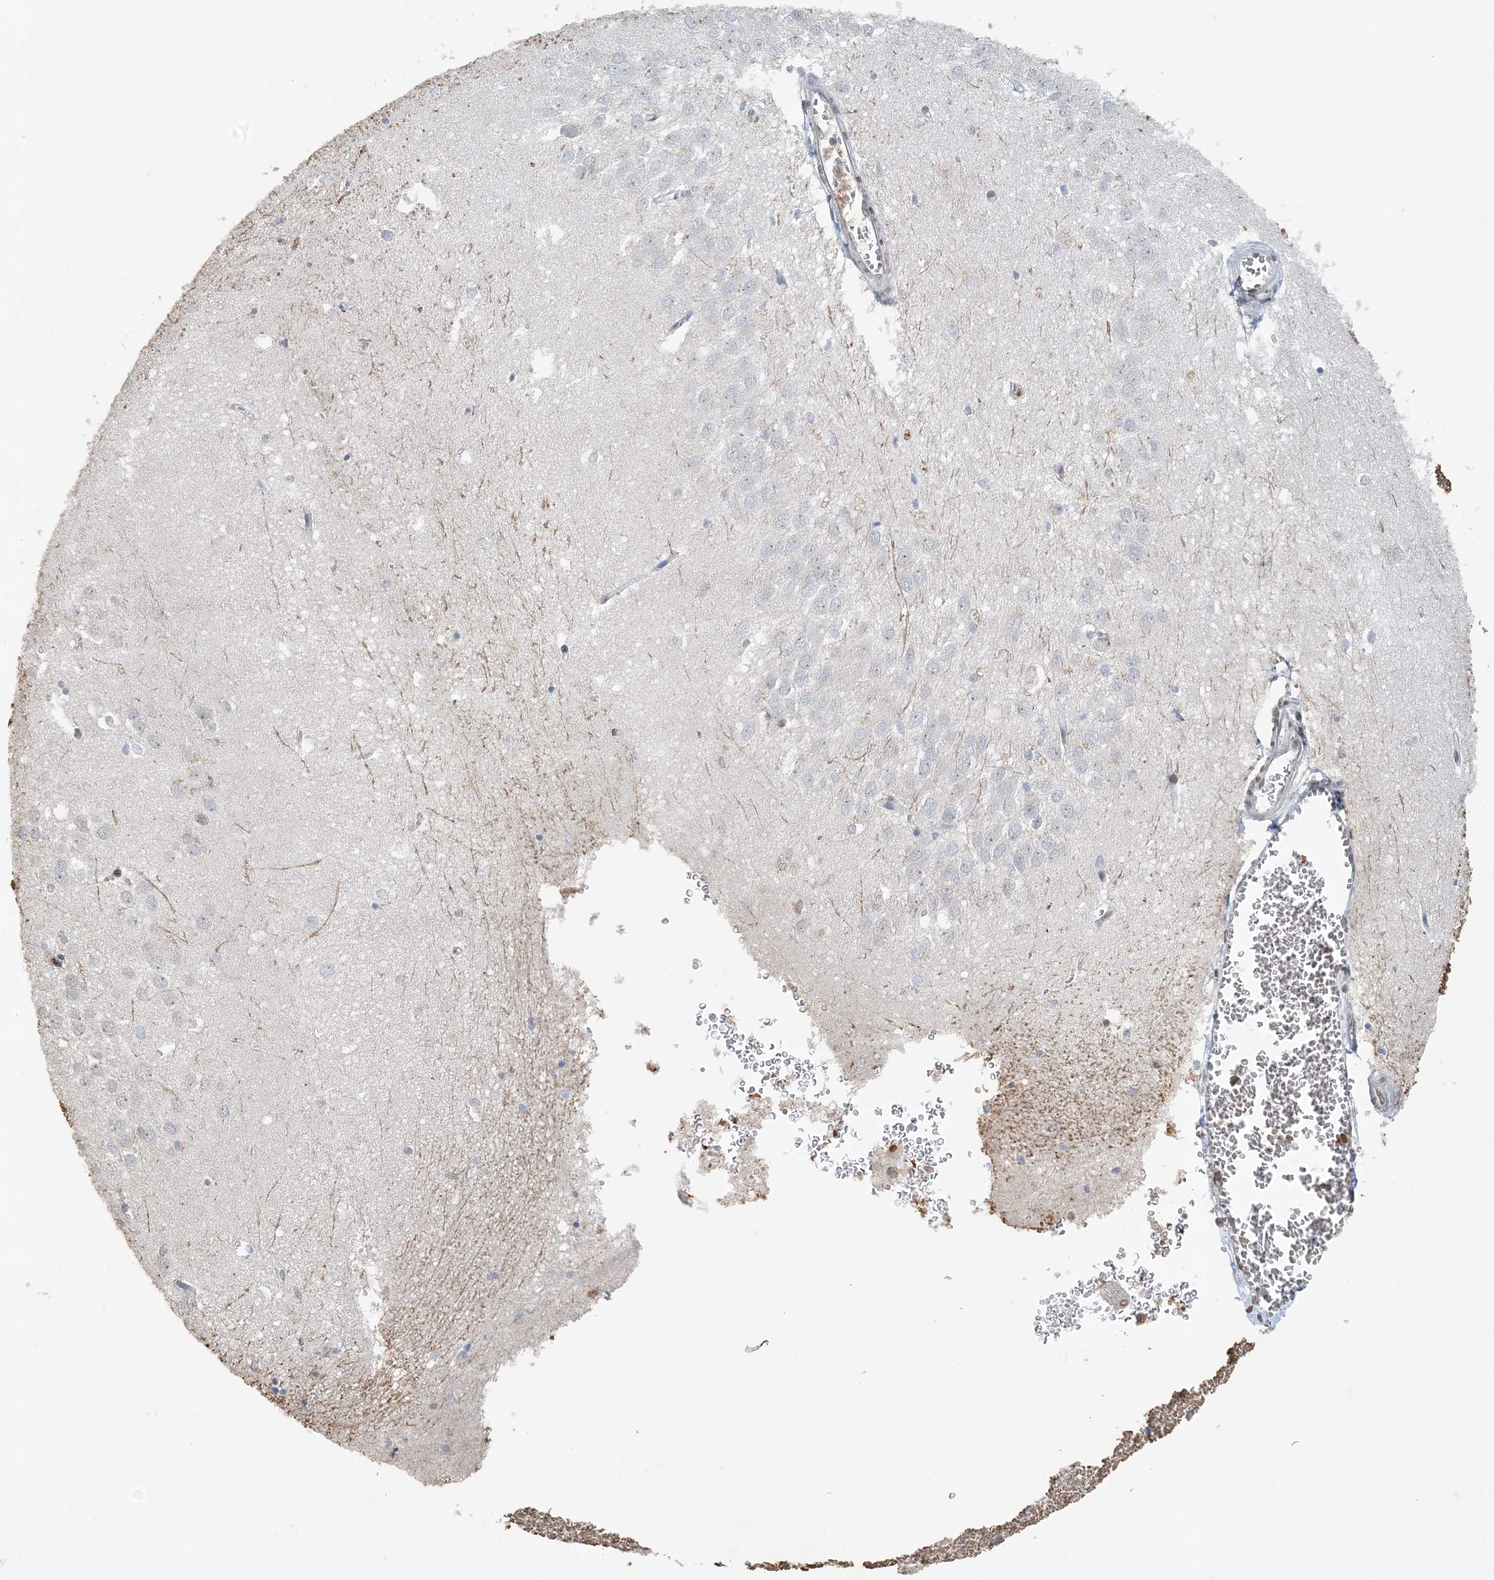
{"staining": {"intensity": "negative", "quantity": "none", "location": "none"}, "tissue": "hippocampus", "cell_type": "Glial cells", "image_type": "normal", "snomed": [{"axis": "morphology", "description": "Normal tissue, NOS"}, {"axis": "topography", "description": "Hippocampus"}], "caption": "There is no significant staining in glial cells of hippocampus. Brightfield microscopy of immunohistochemistry stained with DAB (3,3'-diaminobenzidine) (brown) and hematoxylin (blue), captured at high magnification.", "gene": "FAM110A", "patient": {"sex": "female", "age": 64}}